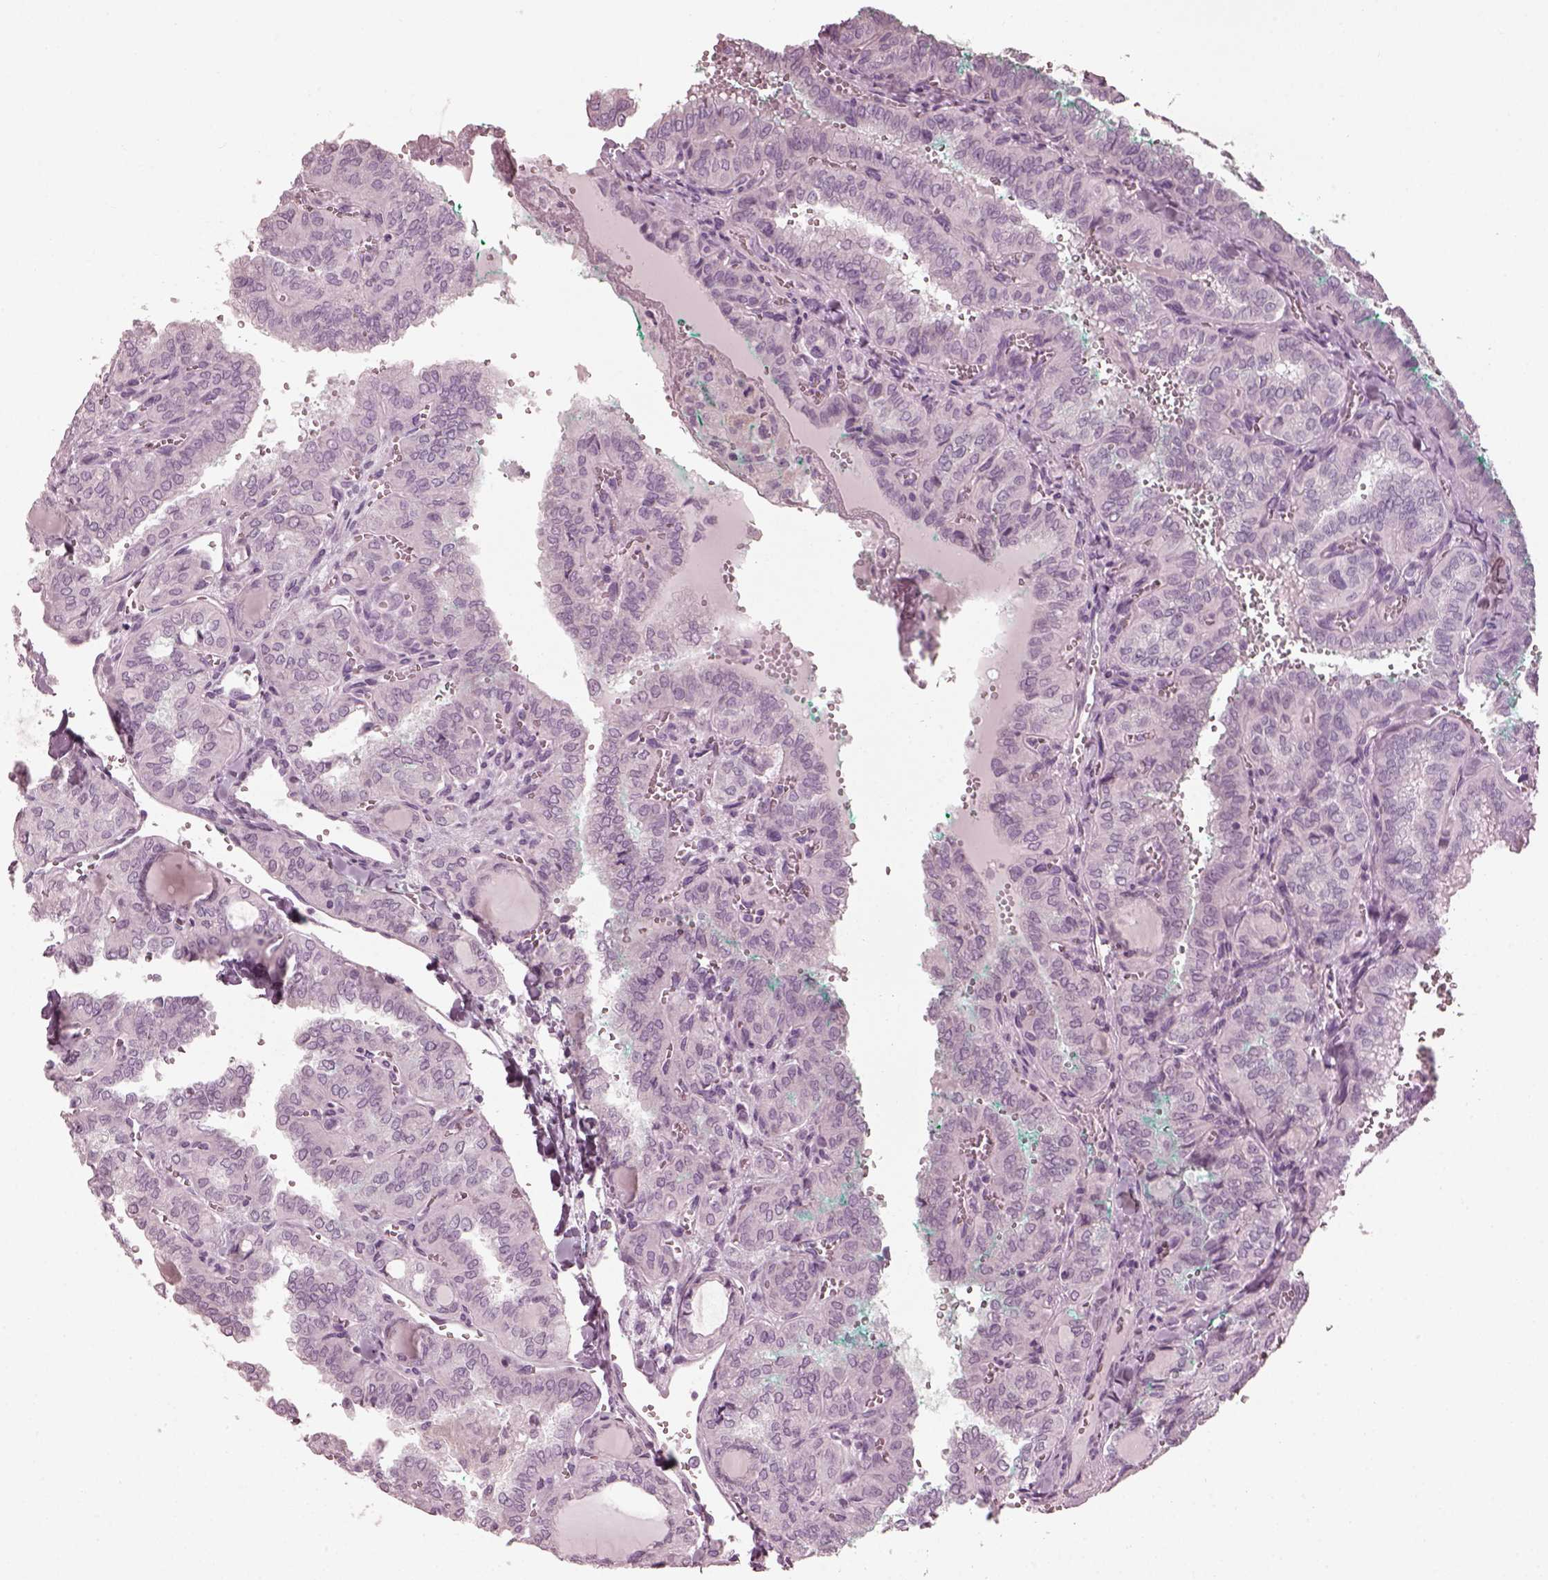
{"staining": {"intensity": "negative", "quantity": "none", "location": "none"}, "tissue": "thyroid cancer", "cell_type": "Tumor cells", "image_type": "cancer", "snomed": [{"axis": "morphology", "description": "Papillary adenocarcinoma, NOS"}, {"axis": "topography", "description": "Thyroid gland"}], "caption": "The photomicrograph shows no staining of tumor cells in thyroid cancer (papillary adenocarcinoma).", "gene": "SAXO2", "patient": {"sex": "female", "age": 41}}